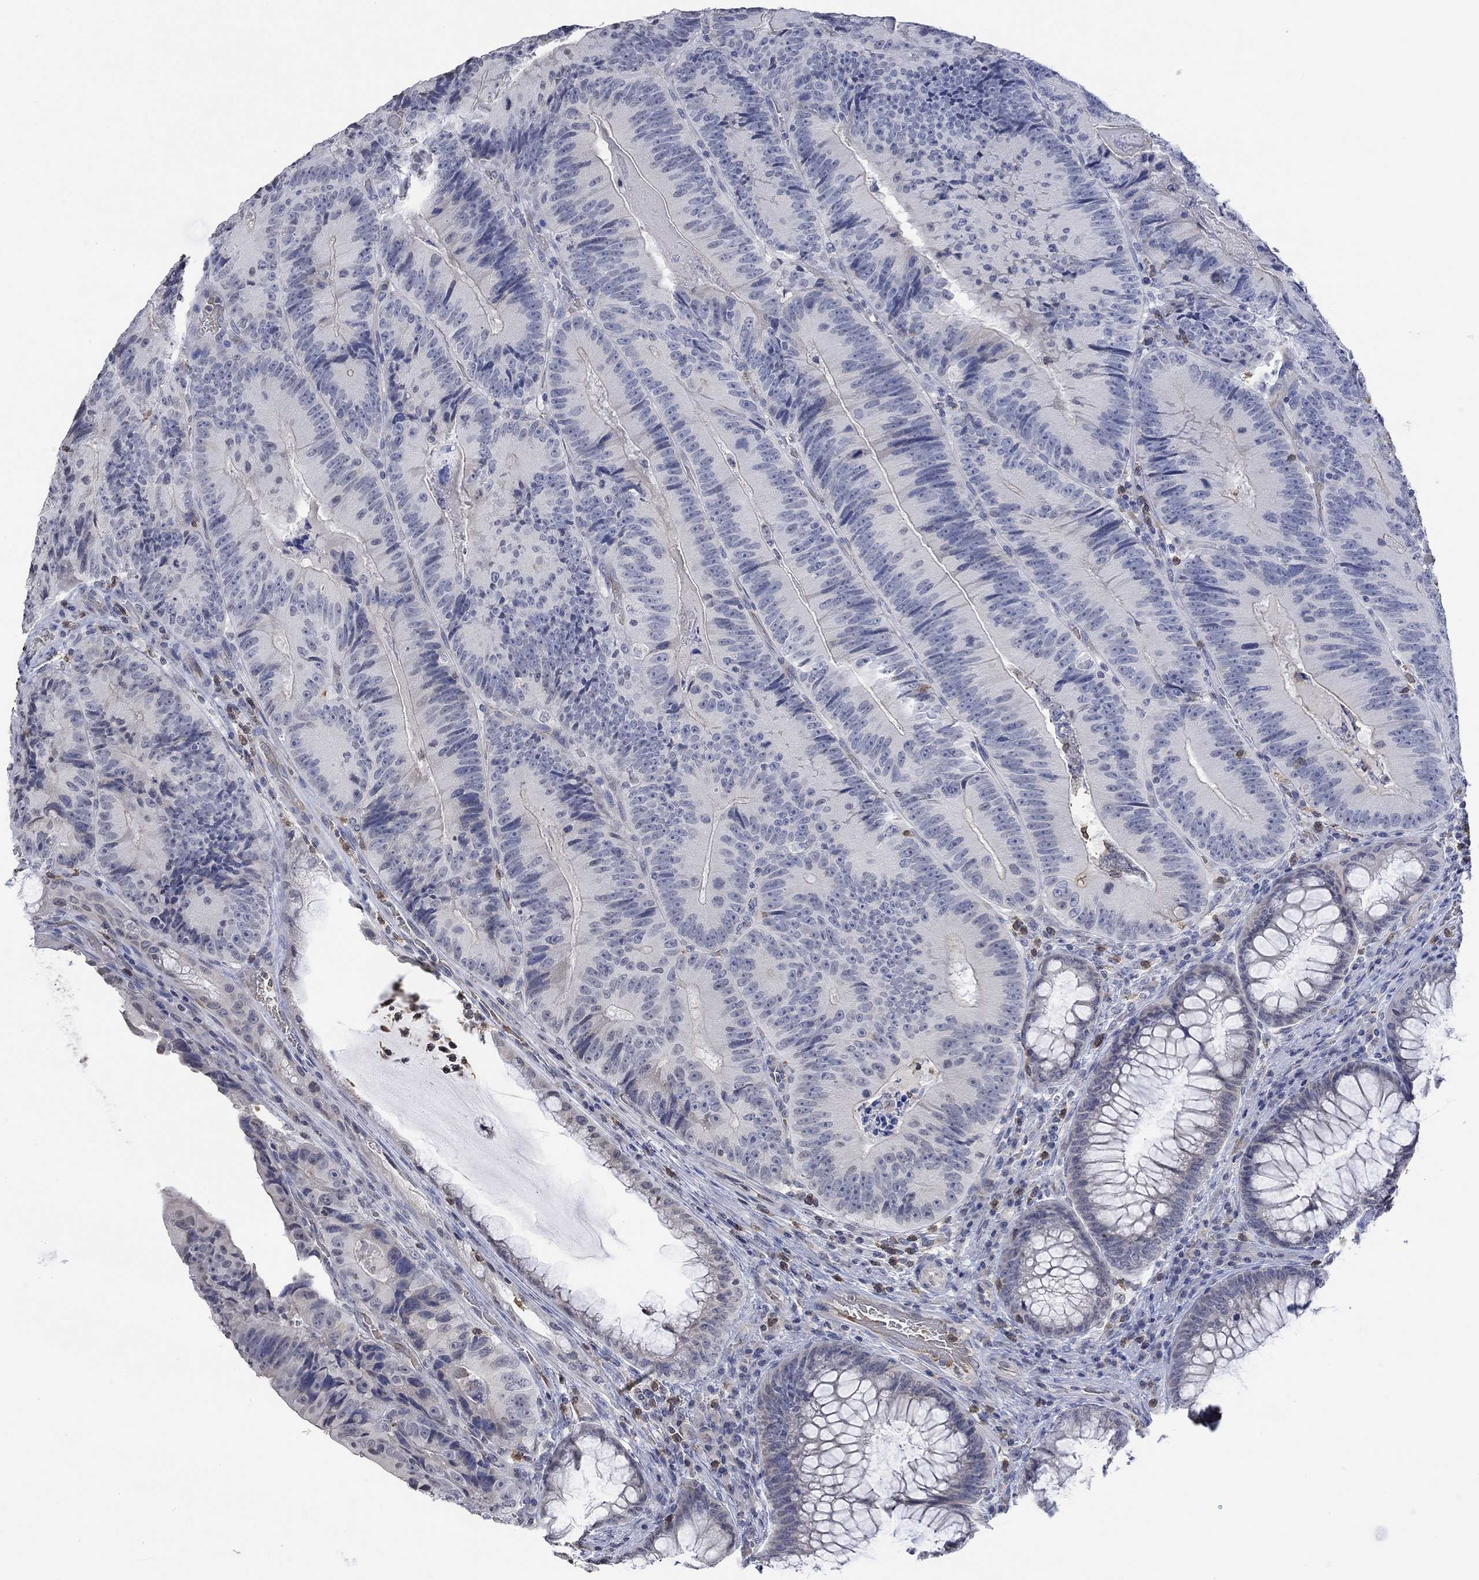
{"staining": {"intensity": "negative", "quantity": "none", "location": "none"}, "tissue": "colorectal cancer", "cell_type": "Tumor cells", "image_type": "cancer", "snomed": [{"axis": "morphology", "description": "Adenocarcinoma, NOS"}, {"axis": "topography", "description": "Colon"}], "caption": "There is no significant positivity in tumor cells of adenocarcinoma (colorectal).", "gene": "TMEM255A", "patient": {"sex": "female", "age": 86}}